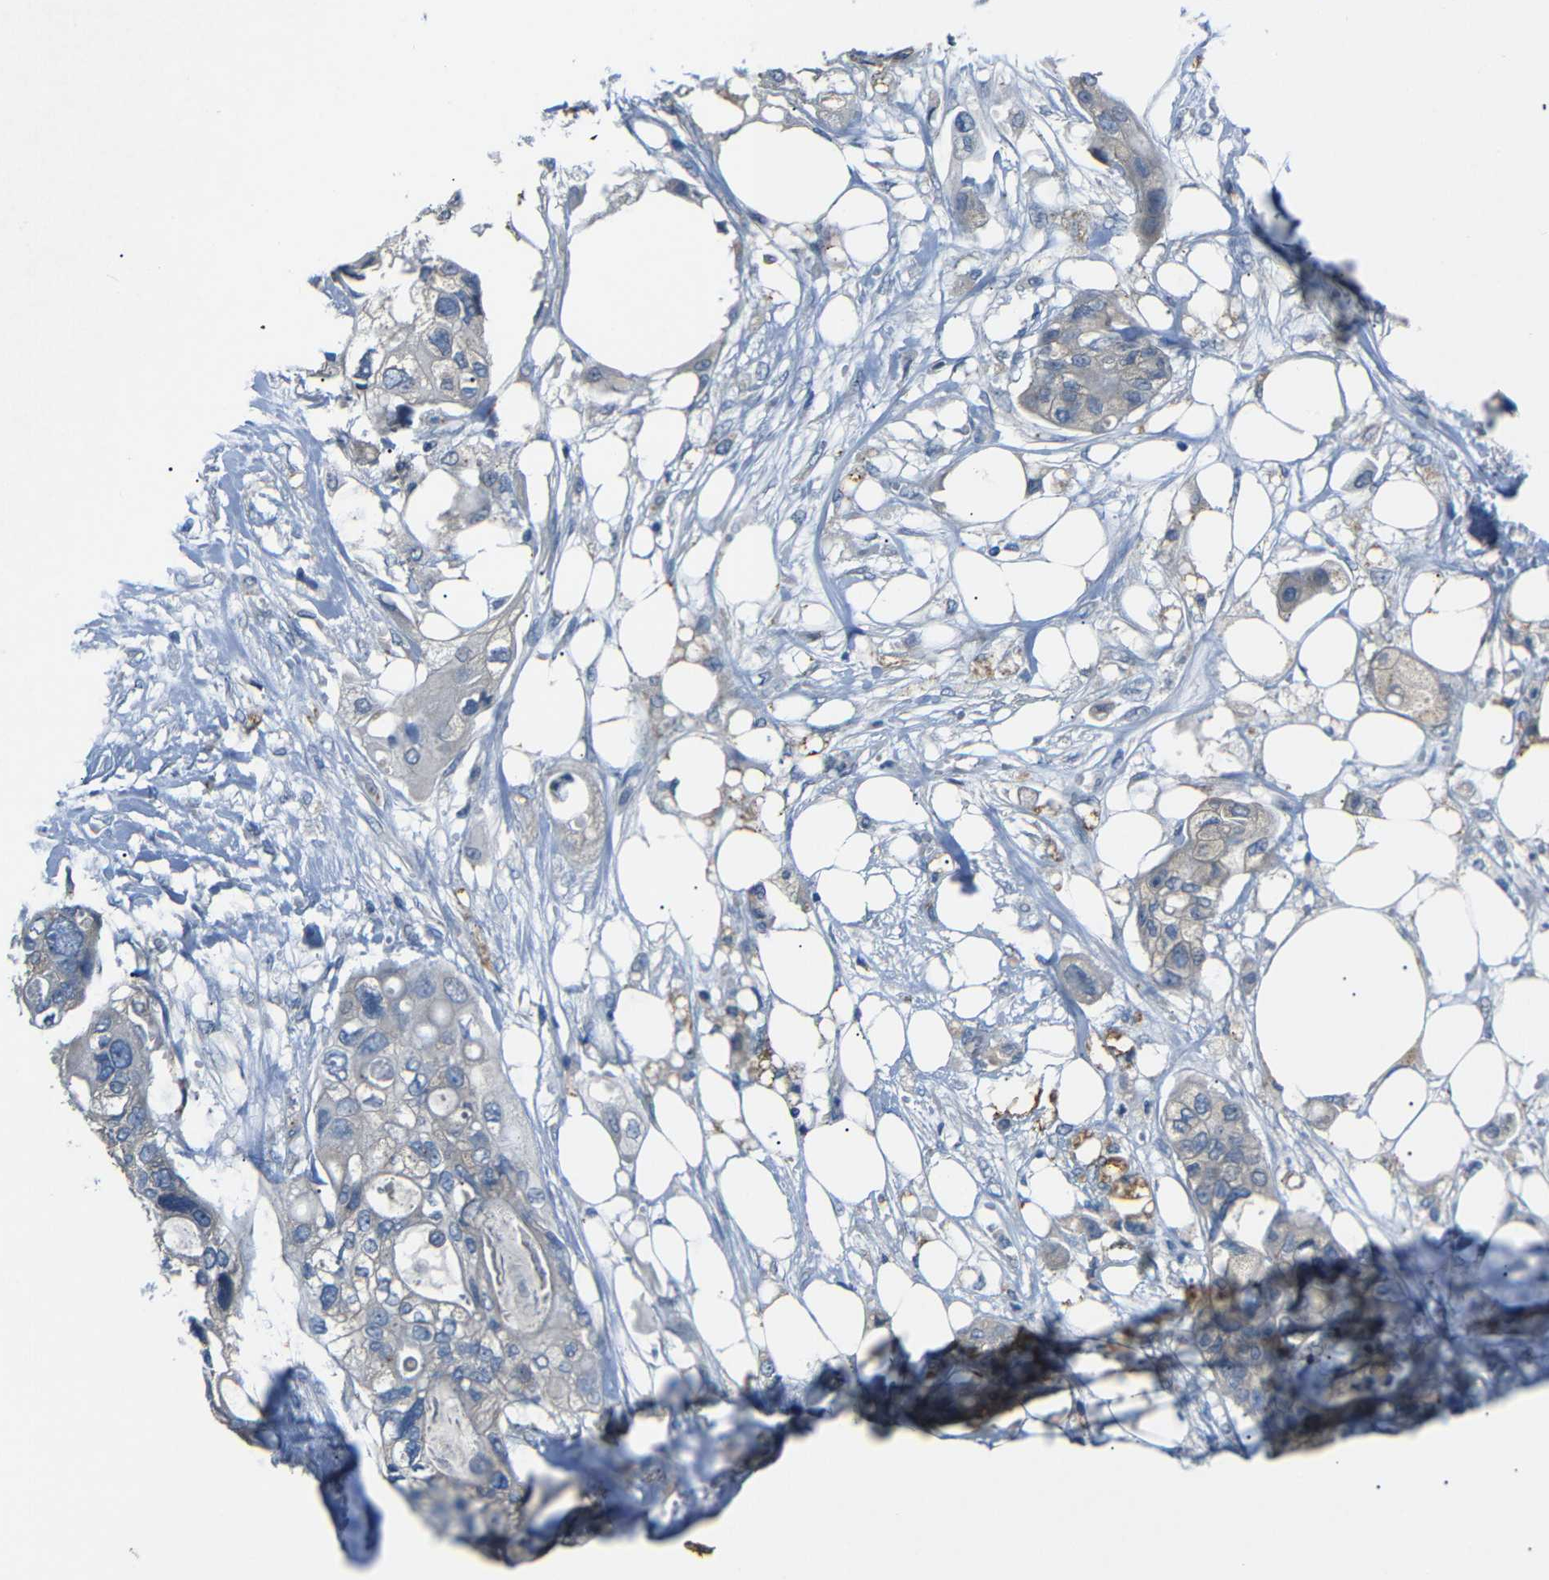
{"staining": {"intensity": "negative", "quantity": "none", "location": "none"}, "tissue": "colorectal cancer", "cell_type": "Tumor cells", "image_type": "cancer", "snomed": [{"axis": "morphology", "description": "Adenocarcinoma, NOS"}, {"axis": "topography", "description": "Colon"}], "caption": "A high-resolution photomicrograph shows immunohistochemistry (IHC) staining of adenocarcinoma (colorectal), which exhibits no significant staining in tumor cells.", "gene": "C6orf89", "patient": {"sex": "female", "age": 57}}